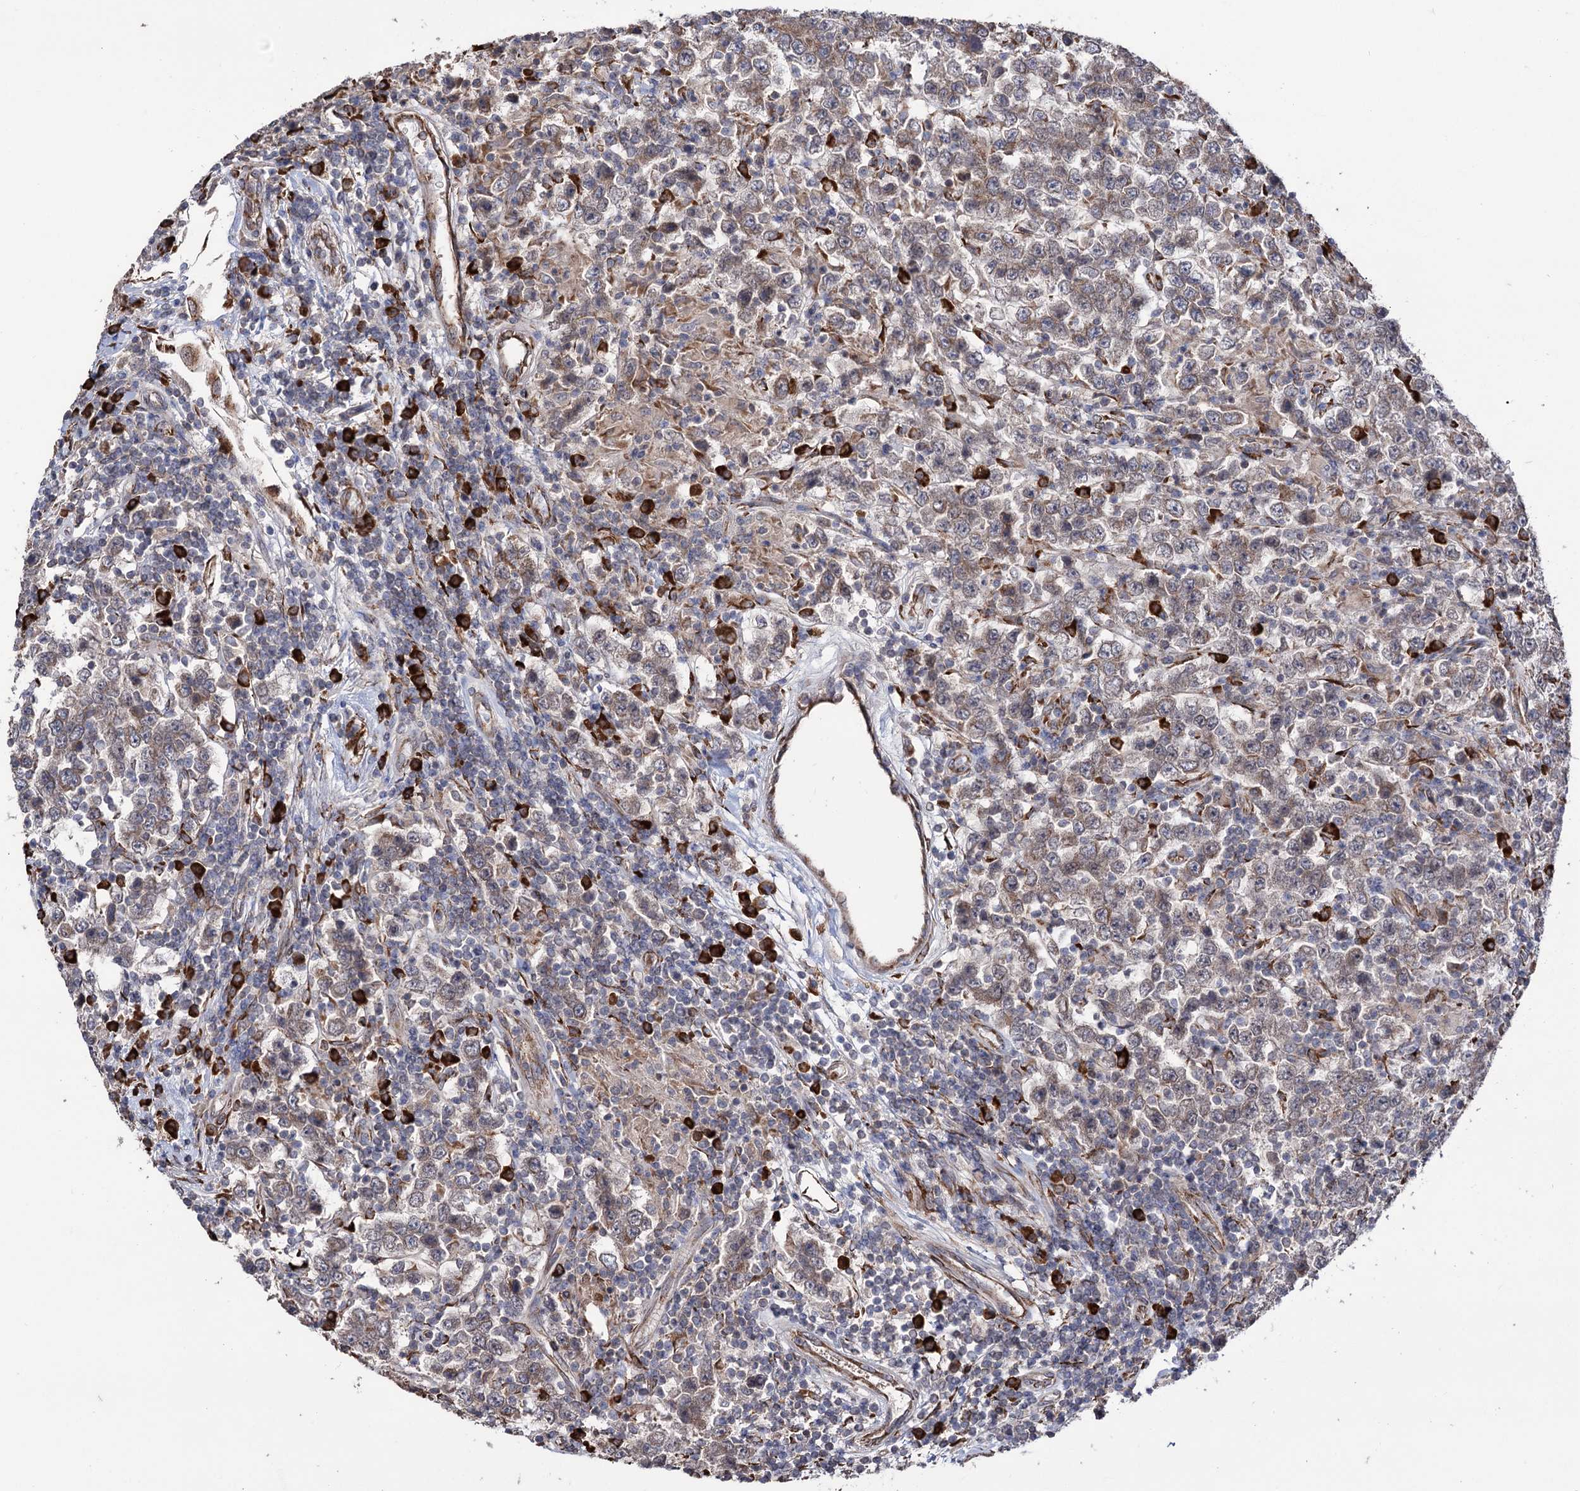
{"staining": {"intensity": "weak", "quantity": "25%-75%", "location": "cytoplasmic/membranous"}, "tissue": "testis cancer", "cell_type": "Tumor cells", "image_type": "cancer", "snomed": [{"axis": "morphology", "description": "Normal tissue, NOS"}, {"axis": "morphology", "description": "Urothelial carcinoma, High grade"}, {"axis": "morphology", "description": "Seminoma, NOS"}, {"axis": "morphology", "description": "Carcinoma, Embryonal, NOS"}, {"axis": "topography", "description": "Urinary bladder"}, {"axis": "topography", "description": "Testis"}], "caption": "Immunohistochemical staining of human testis cancer displays low levels of weak cytoplasmic/membranous positivity in about 25%-75% of tumor cells.", "gene": "CDAN1", "patient": {"sex": "male", "age": 41}}